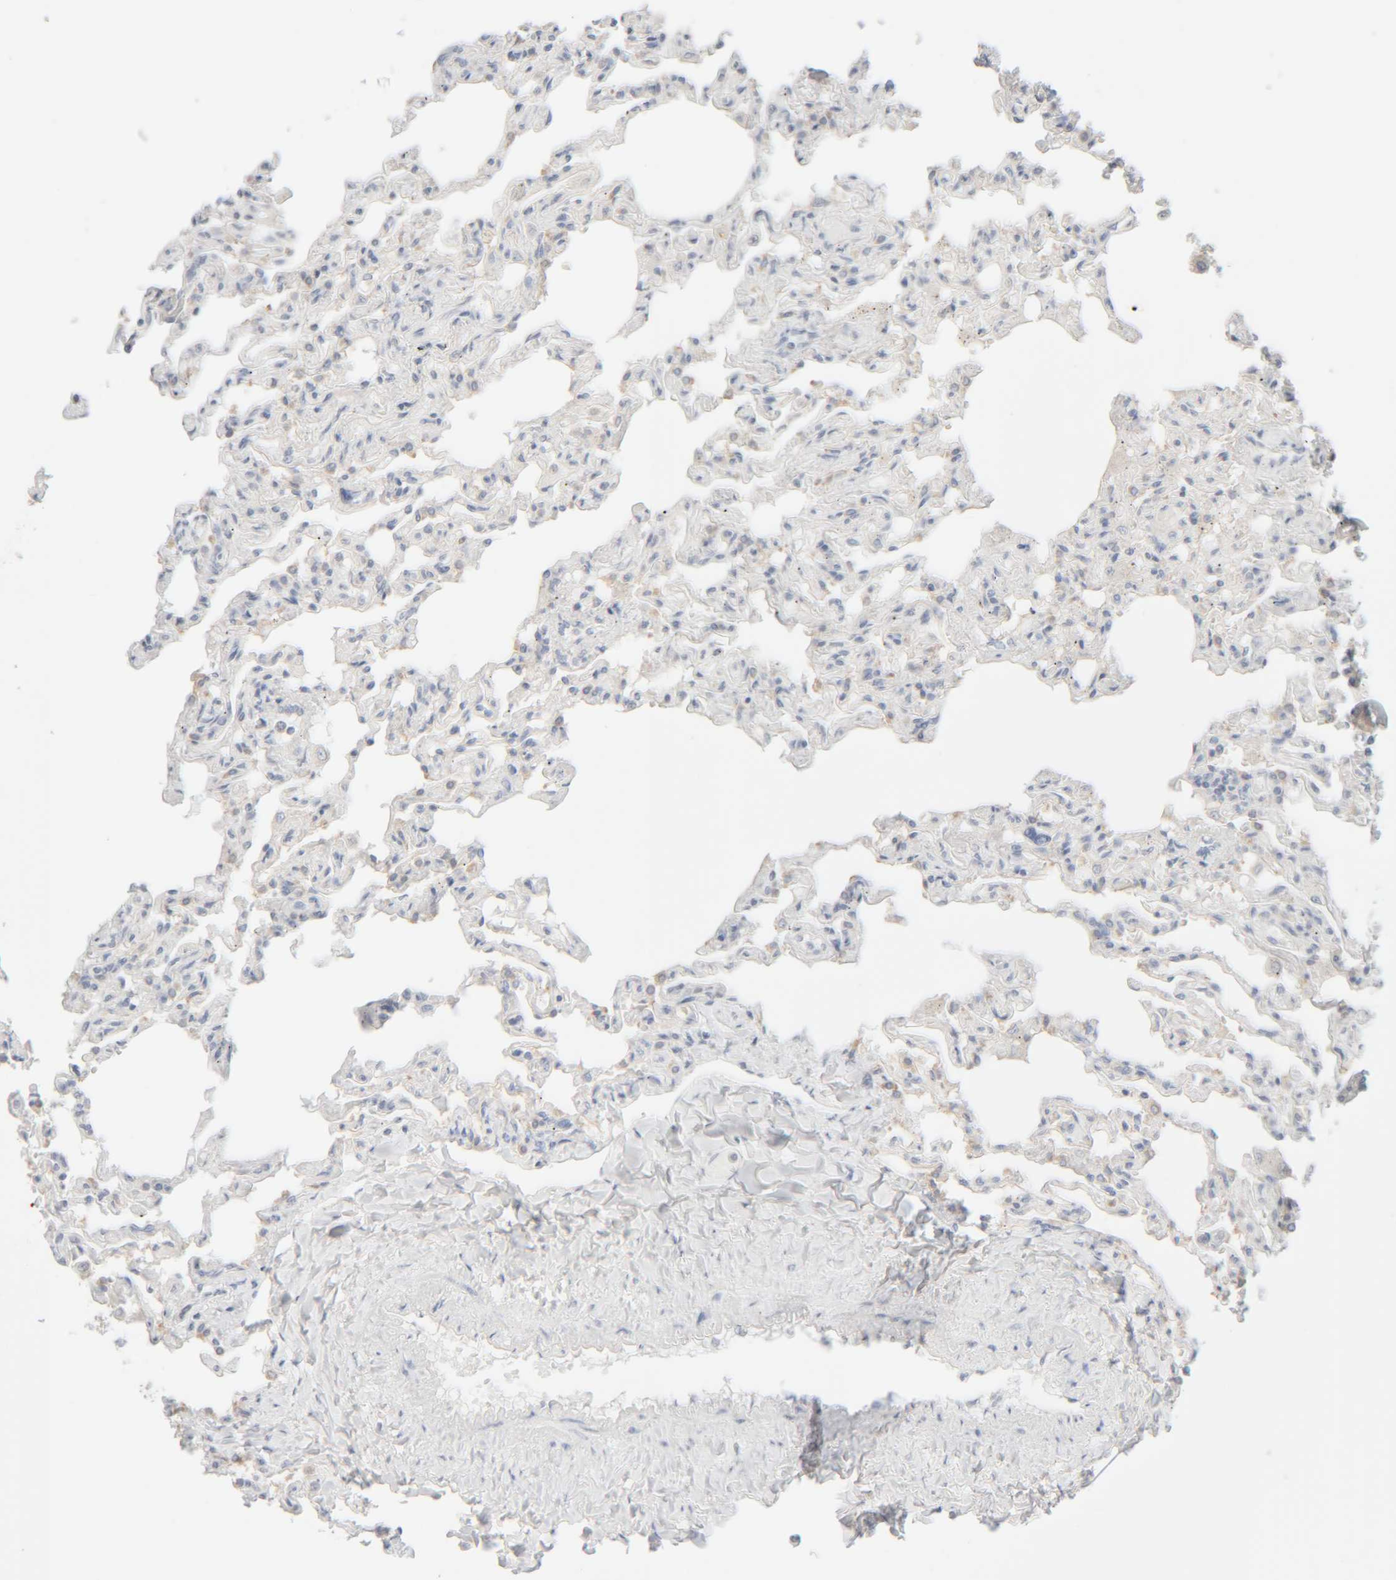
{"staining": {"intensity": "negative", "quantity": "none", "location": "none"}, "tissue": "lung", "cell_type": "Alveolar cells", "image_type": "normal", "snomed": [{"axis": "morphology", "description": "Normal tissue, NOS"}, {"axis": "topography", "description": "Lung"}], "caption": "Image shows no significant protein expression in alveolar cells of benign lung.", "gene": "RIDA", "patient": {"sex": "male", "age": 21}}